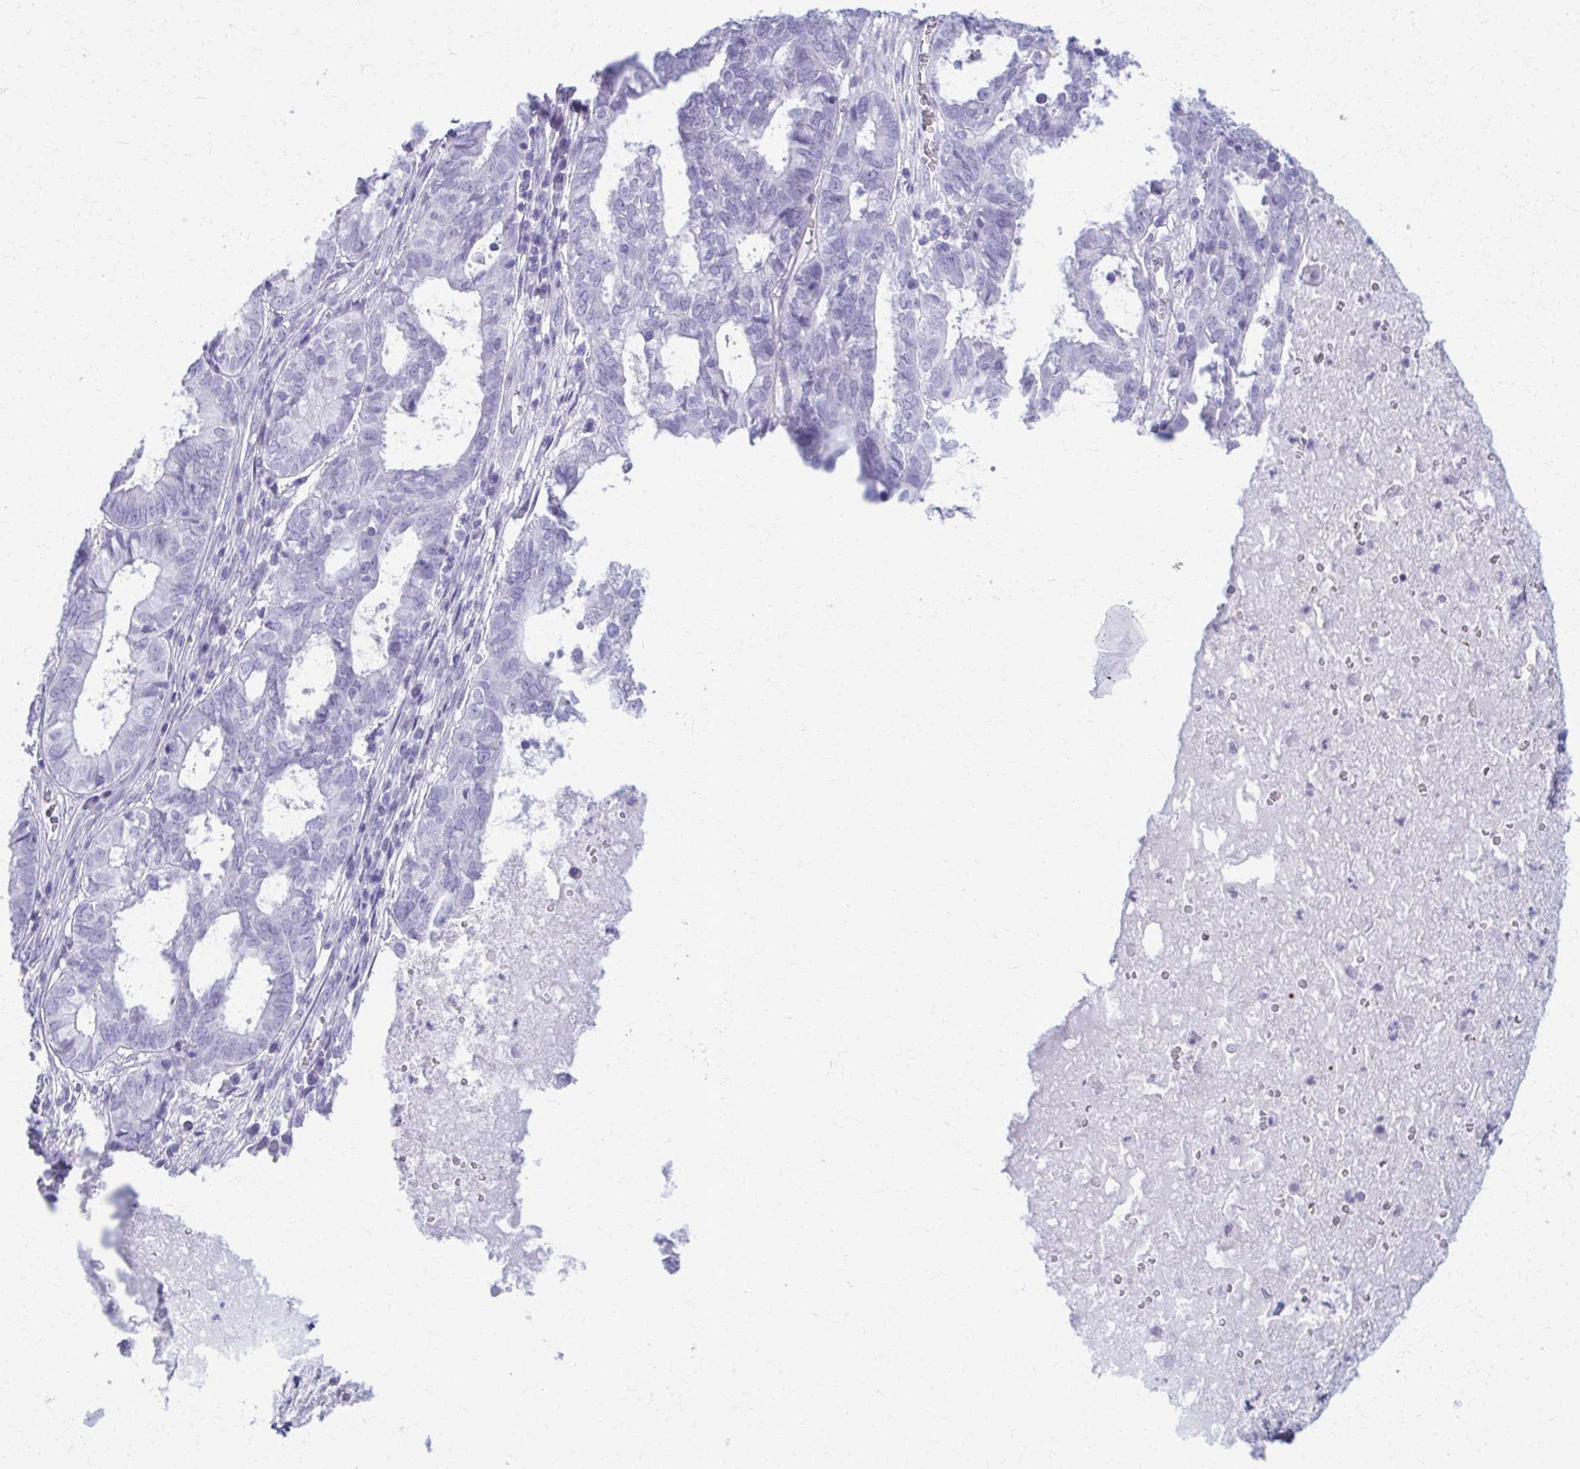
{"staining": {"intensity": "negative", "quantity": "none", "location": "none"}, "tissue": "ovarian cancer", "cell_type": "Tumor cells", "image_type": "cancer", "snomed": [{"axis": "morphology", "description": "Carcinoma, endometroid"}, {"axis": "topography", "description": "Ovary"}], "caption": "A photomicrograph of human ovarian endometroid carcinoma is negative for staining in tumor cells. (IHC, brightfield microscopy, high magnification).", "gene": "ACSM2B", "patient": {"sex": "female", "age": 64}}